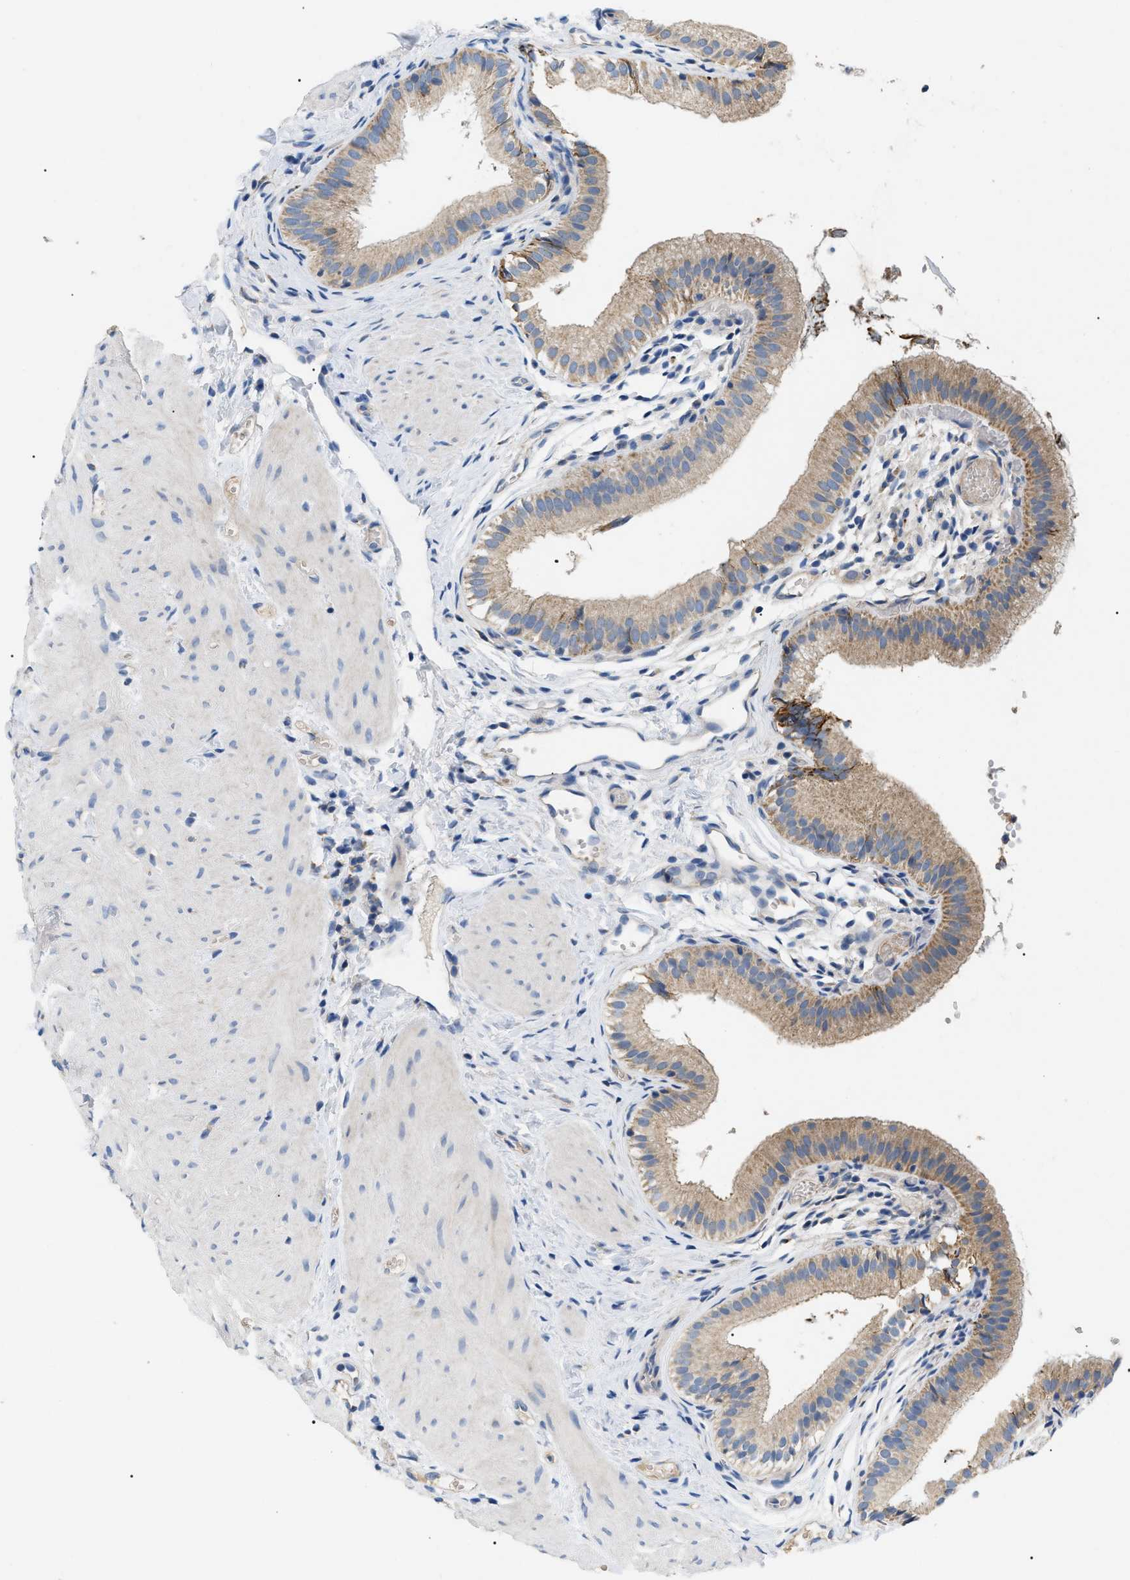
{"staining": {"intensity": "moderate", "quantity": ">75%", "location": "cytoplasmic/membranous"}, "tissue": "gallbladder", "cell_type": "Glandular cells", "image_type": "normal", "snomed": [{"axis": "morphology", "description": "Normal tissue, NOS"}, {"axis": "topography", "description": "Gallbladder"}], "caption": "Glandular cells reveal medium levels of moderate cytoplasmic/membranous positivity in about >75% of cells in unremarkable gallbladder. (brown staining indicates protein expression, while blue staining denotes nuclei).", "gene": "TOMM6", "patient": {"sex": "female", "age": 26}}